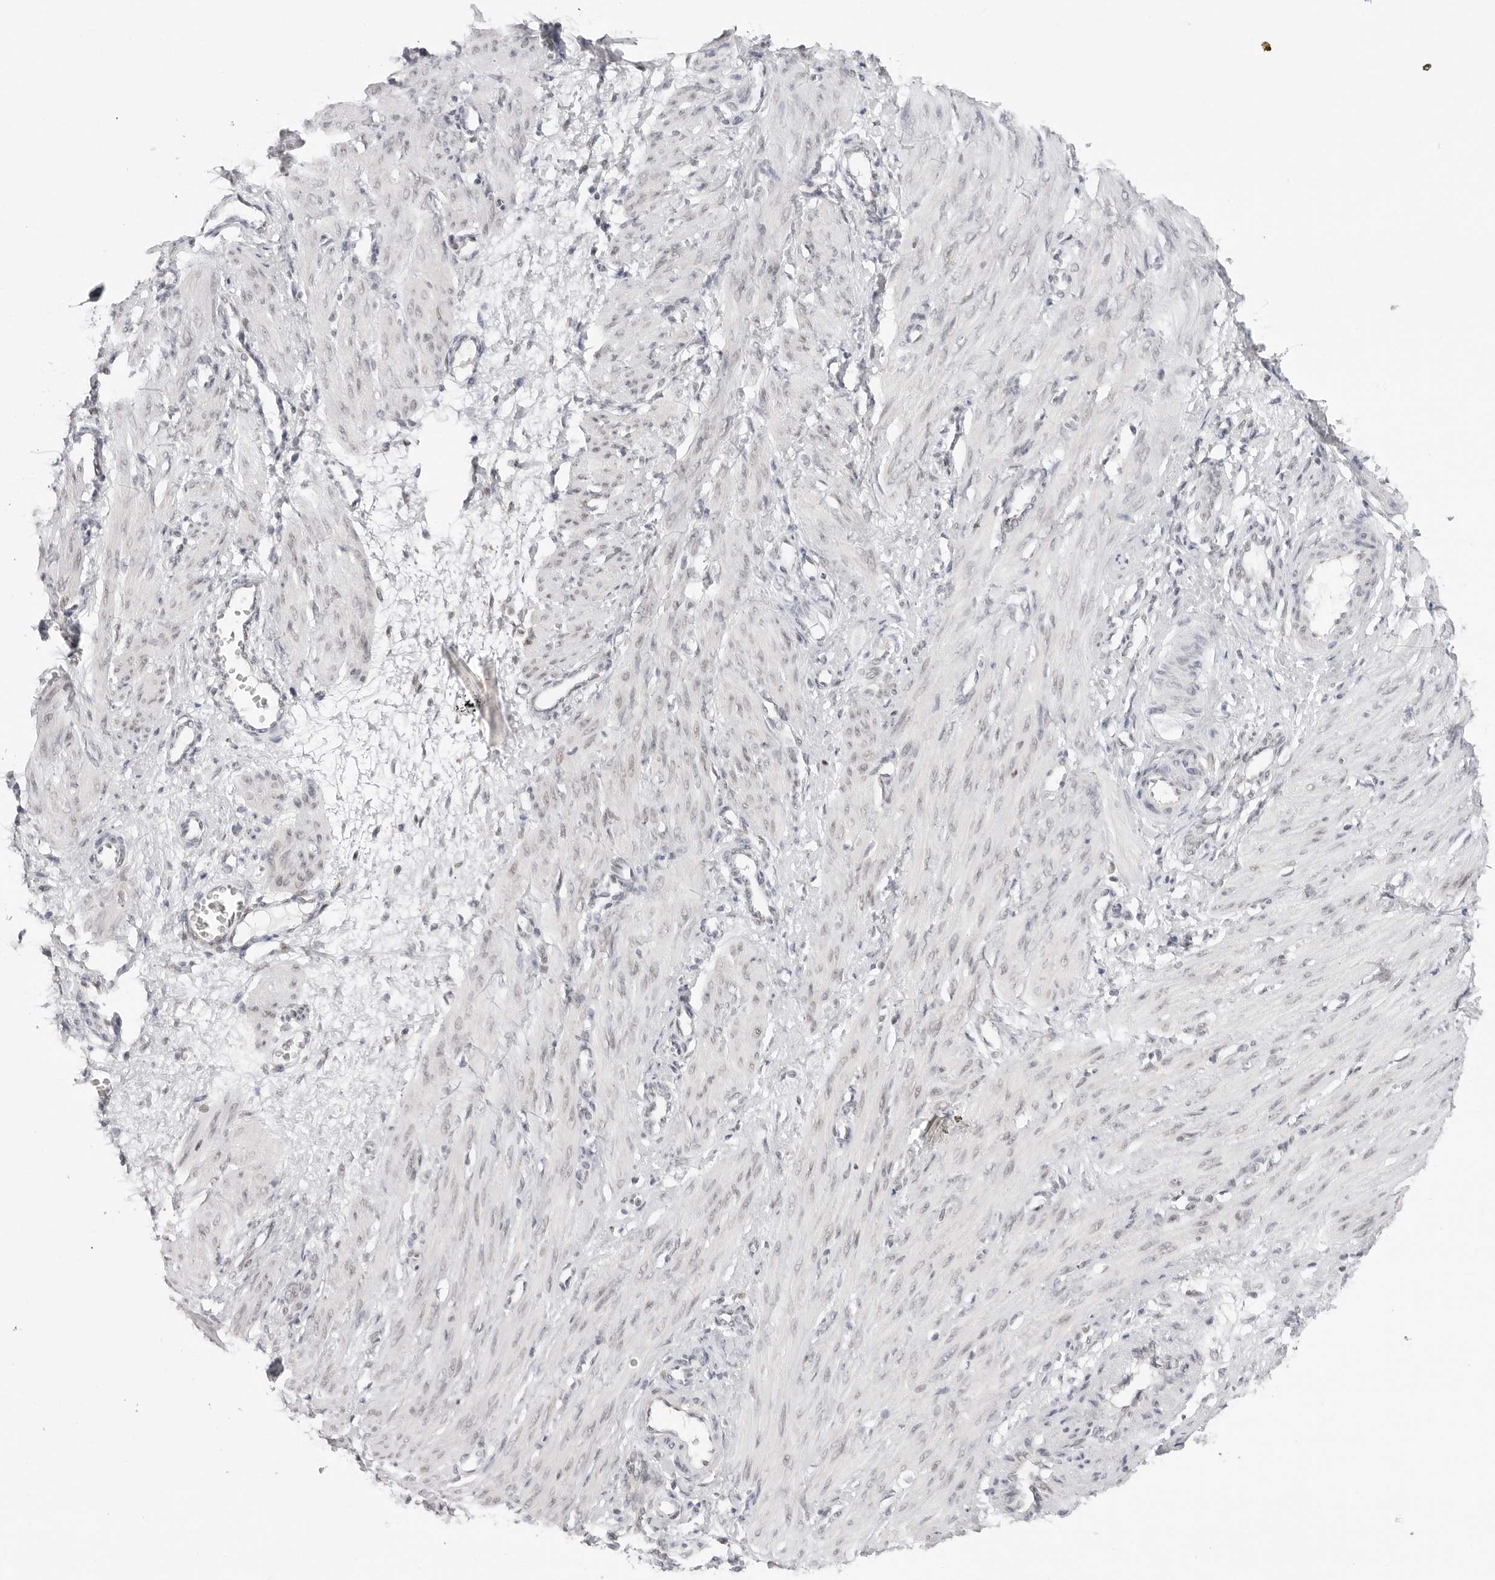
{"staining": {"intensity": "negative", "quantity": "none", "location": "none"}, "tissue": "smooth muscle", "cell_type": "Smooth muscle cells", "image_type": "normal", "snomed": [{"axis": "morphology", "description": "Normal tissue, NOS"}, {"axis": "topography", "description": "Endometrium"}], "caption": "This image is of benign smooth muscle stained with IHC to label a protein in brown with the nuclei are counter-stained blue. There is no expression in smooth muscle cells.", "gene": "PPP2R5C", "patient": {"sex": "female", "age": 33}}